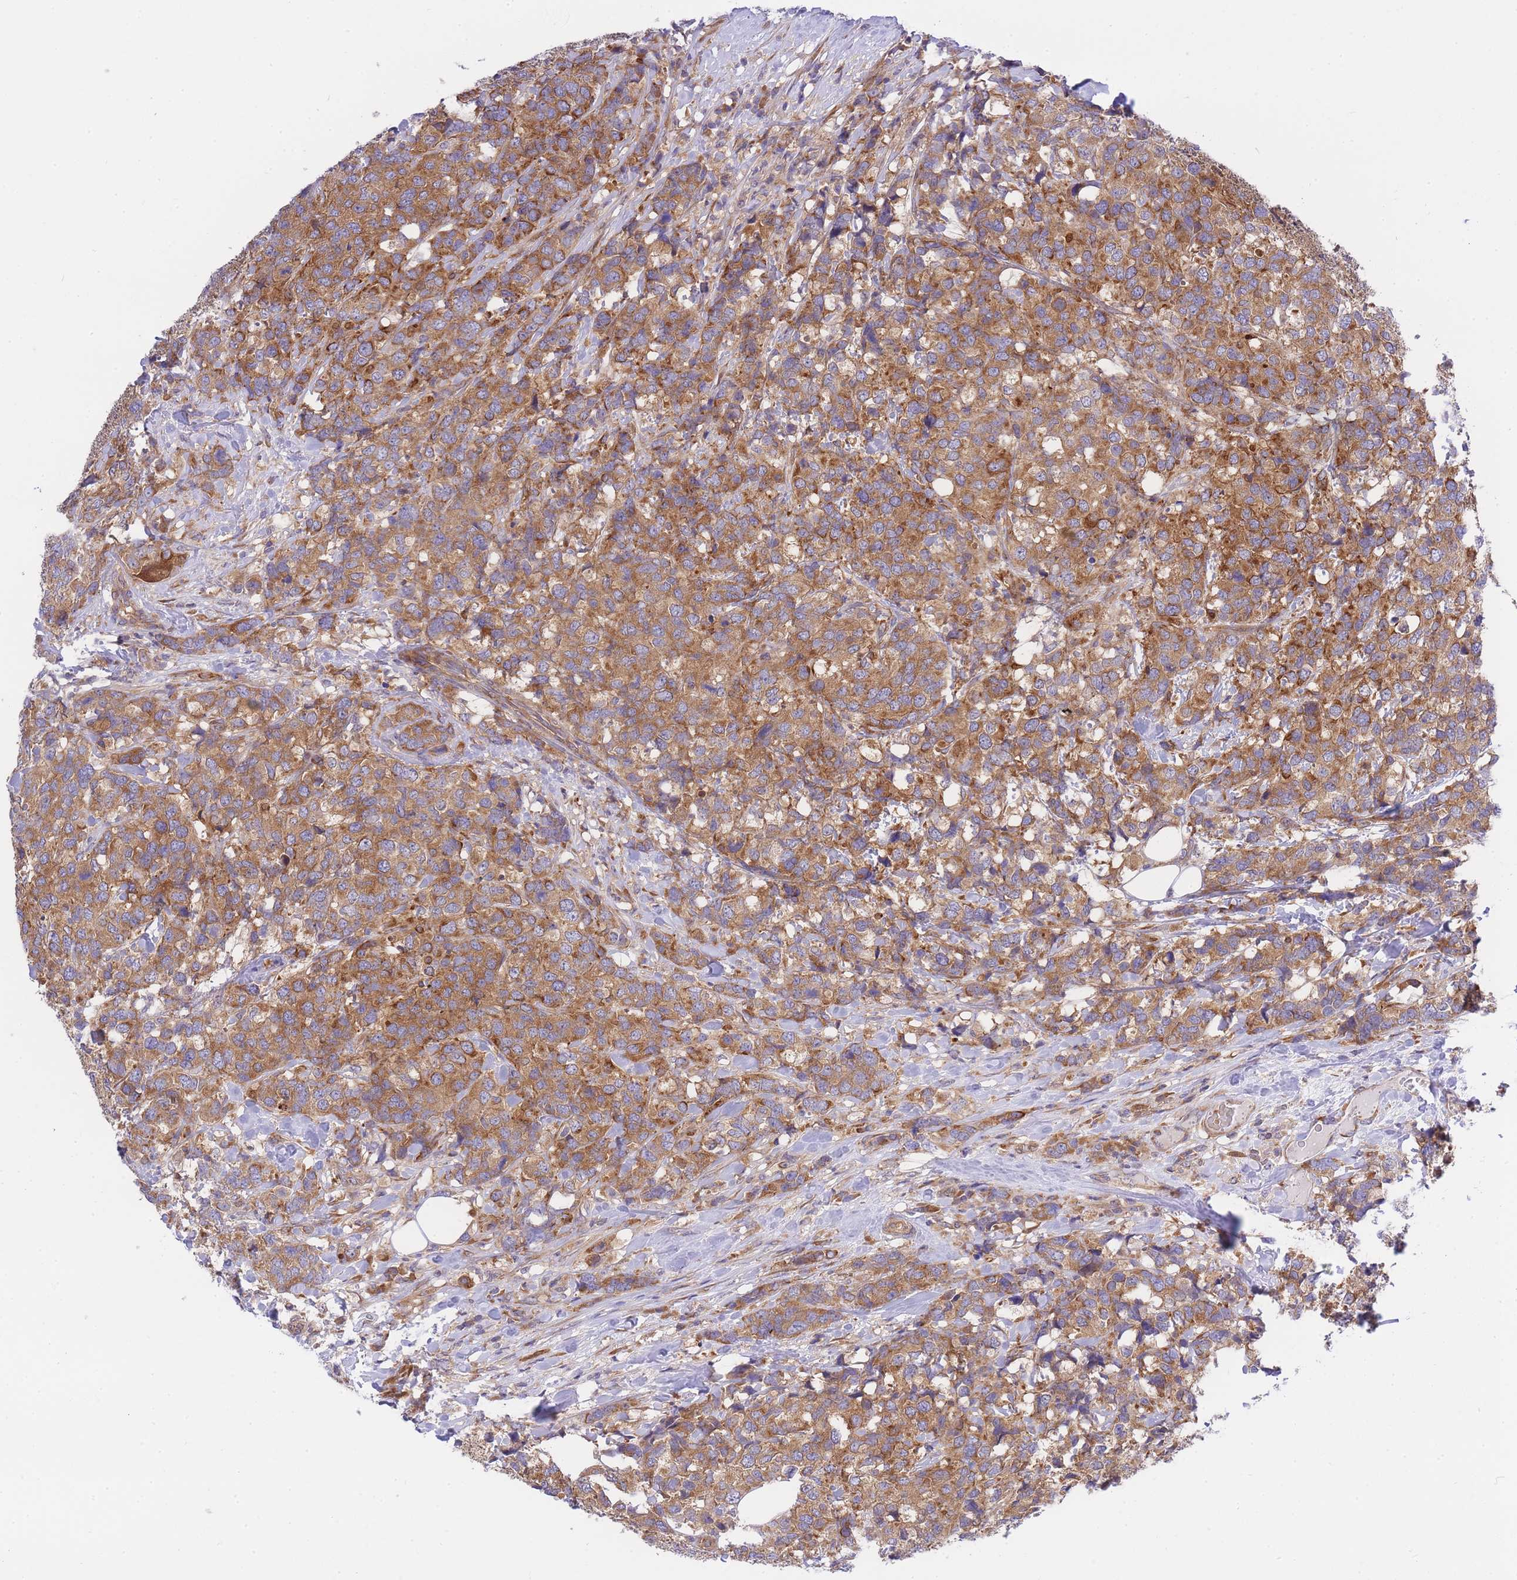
{"staining": {"intensity": "moderate", "quantity": ">75%", "location": "cytoplasmic/membranous"}, "tissue": "breast cancer", "cell_type": "Tumor cells", "image_type": "cancer", "snomed": [{"axis": "morphology", "description": "Lobular carcinoma"}, {"axis": "topography", "description": "Breast"}], "caption": "Immunohistochemistry (IHC) of breast cancer (lobular carcinoma) demonstrates medium levels of moderate cytoplasmic/membranous expression in approximately >75% of tumor cells.", "gene": "EIF2B2", "patient": {"sex": "female", "age": 59}}